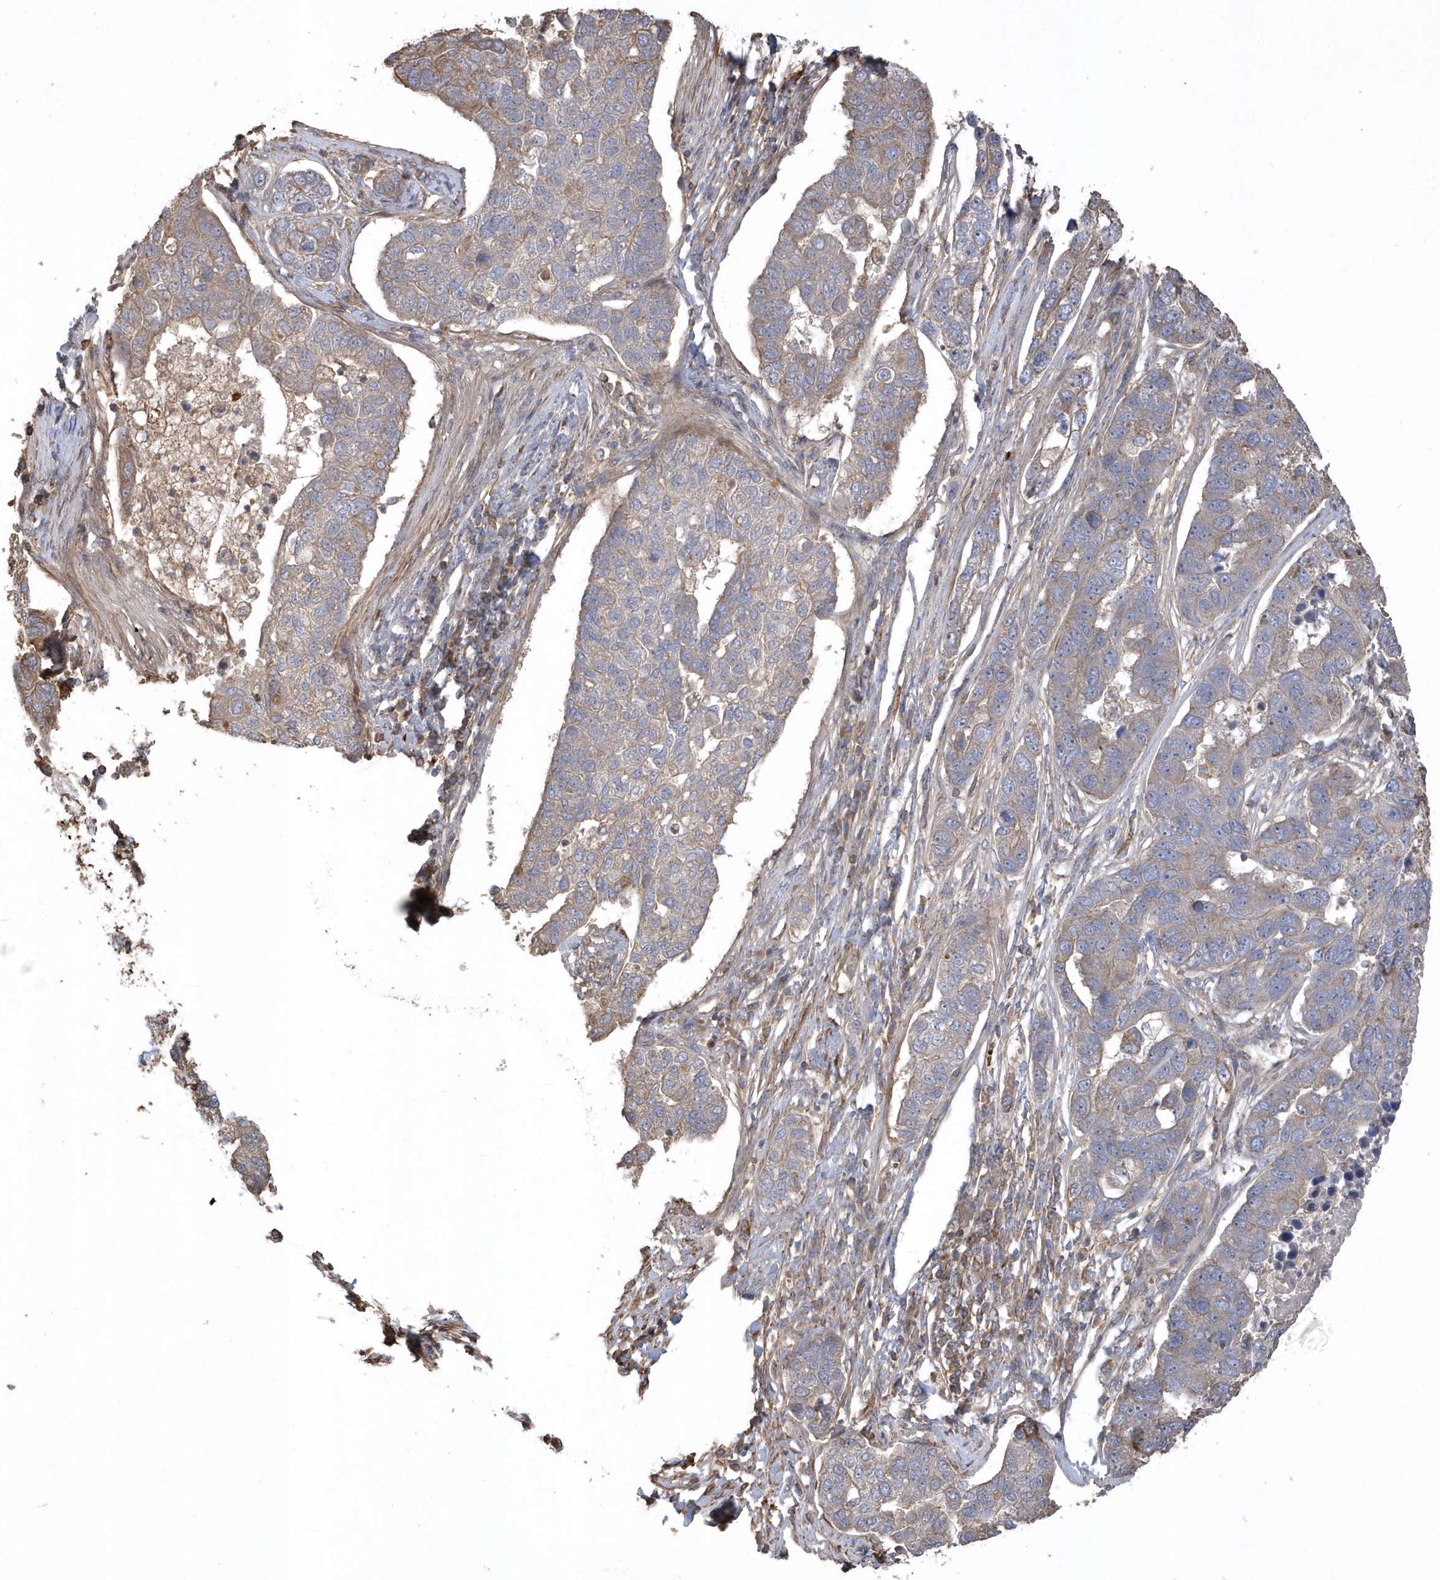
{"staining": {"intensity": "weak", "quantity": ">75%", "location": "cytoplasmic/membranous"}, "tissue": "pancreatic cancer", "cell_type": "Tumor cells", "image_type": "cancer", "snomed": [{"axis": "morphology", "description": "Adenocarcinoma, NOS"}, {"axis": "topography", "description": "Pancreas"}], "caption": "Adenocarcinoma (pancreatic) stained for a protein (brown) demonstrates weak cytoplasmic/membranous positive positivity in about >75% of tumor cells.", "gene": "SENP8", "patient": {"sex": "female", "age": 61}}